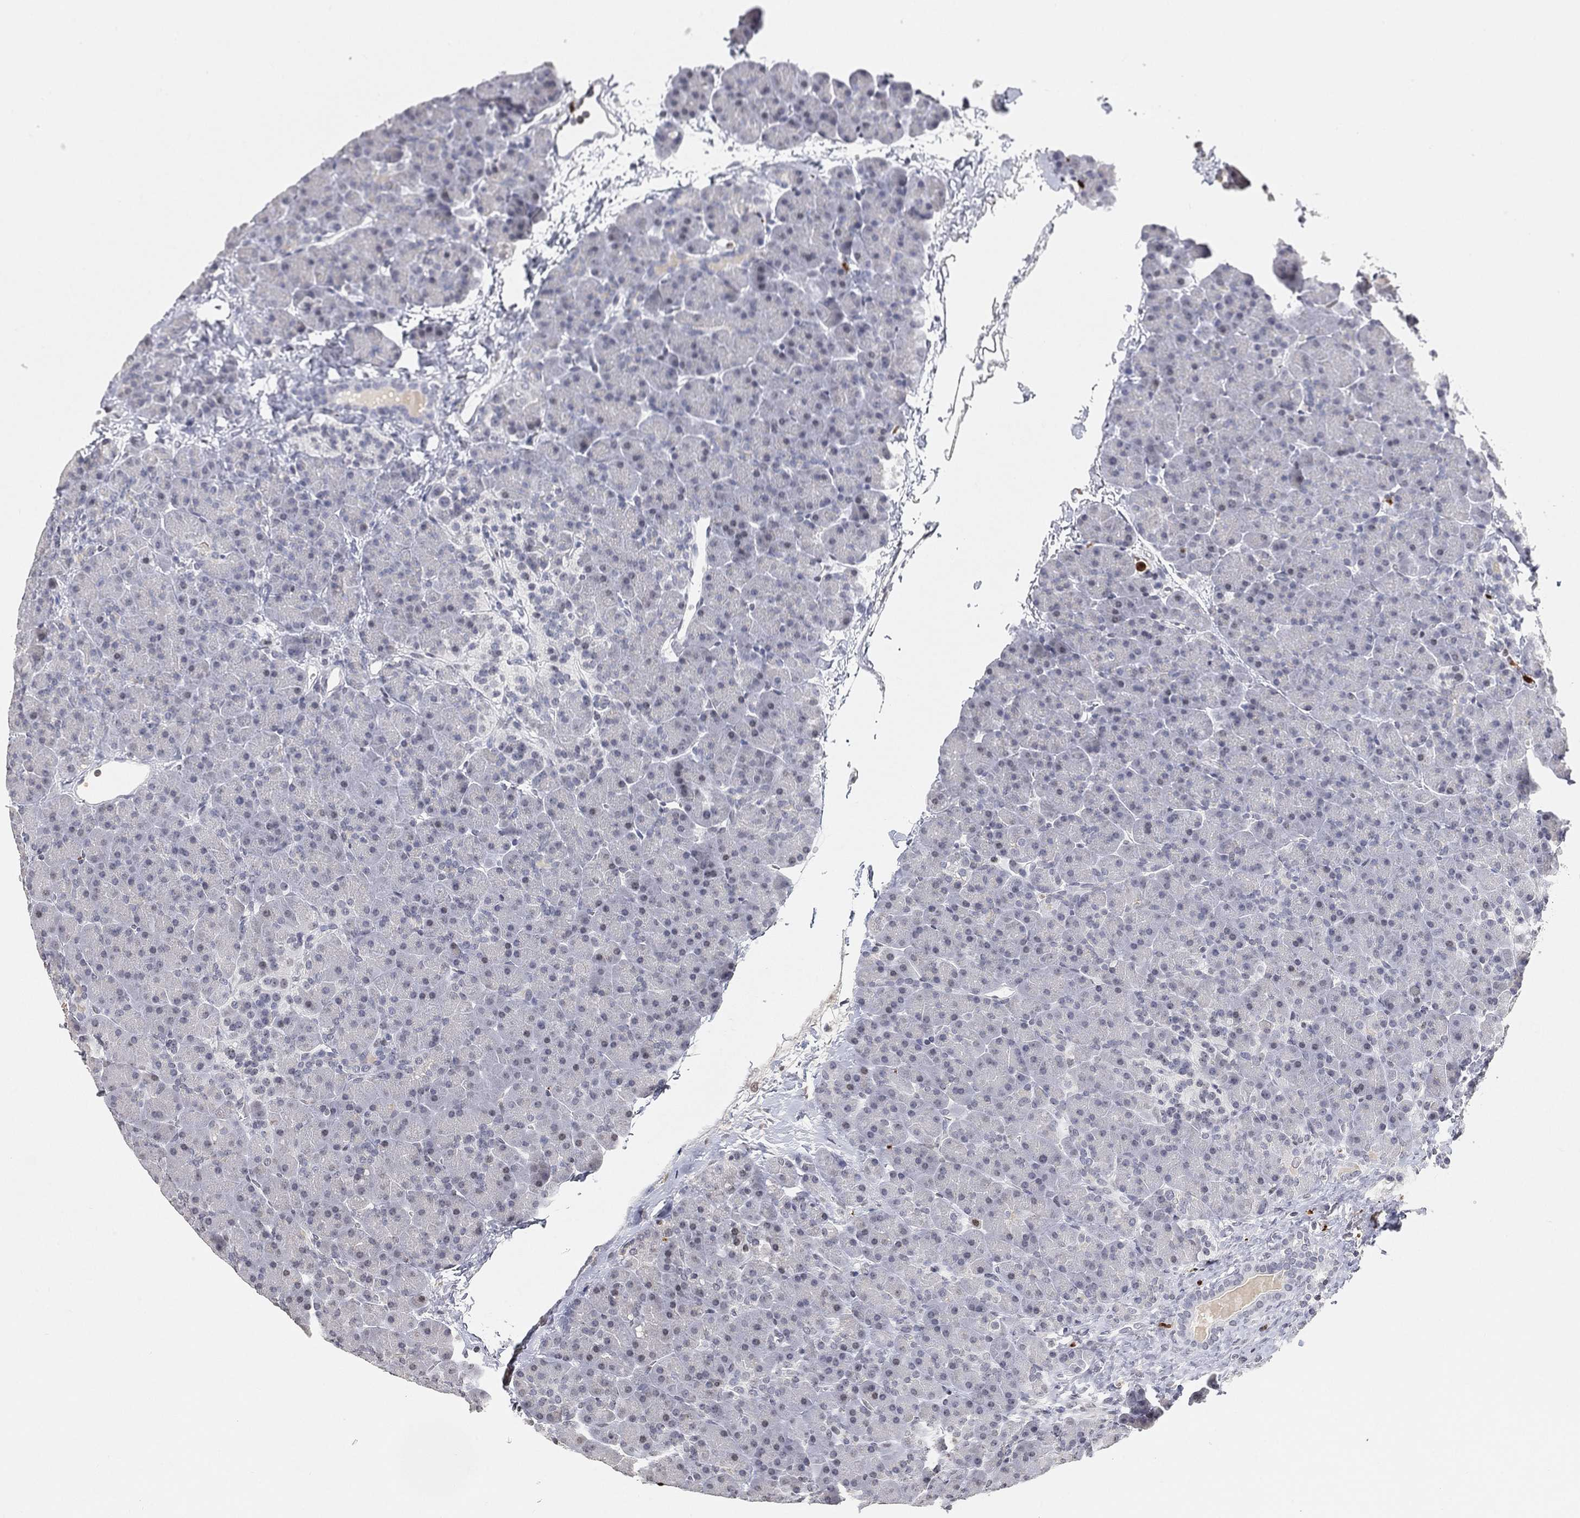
{"staining": {"intensity": "negative", "quantity": "none", "location": "none"}, "tissue": "pancreas", "cell_type": "Exocrine glandular cells", "image_type": "normal", "snomed": [{"axis": "morphology", "description": "Normal tissue, NOS"}, {"axis": "topography", "description": "Pancreas"}], "caption": "Immunohistochemistry (IHC) image of benign pancreas: human pancreas stained with DAB shows no significant protein positivity in exocrine glandular cells.", "gene": "ARG1", "patient": {"sex": "female", "age": 44}}